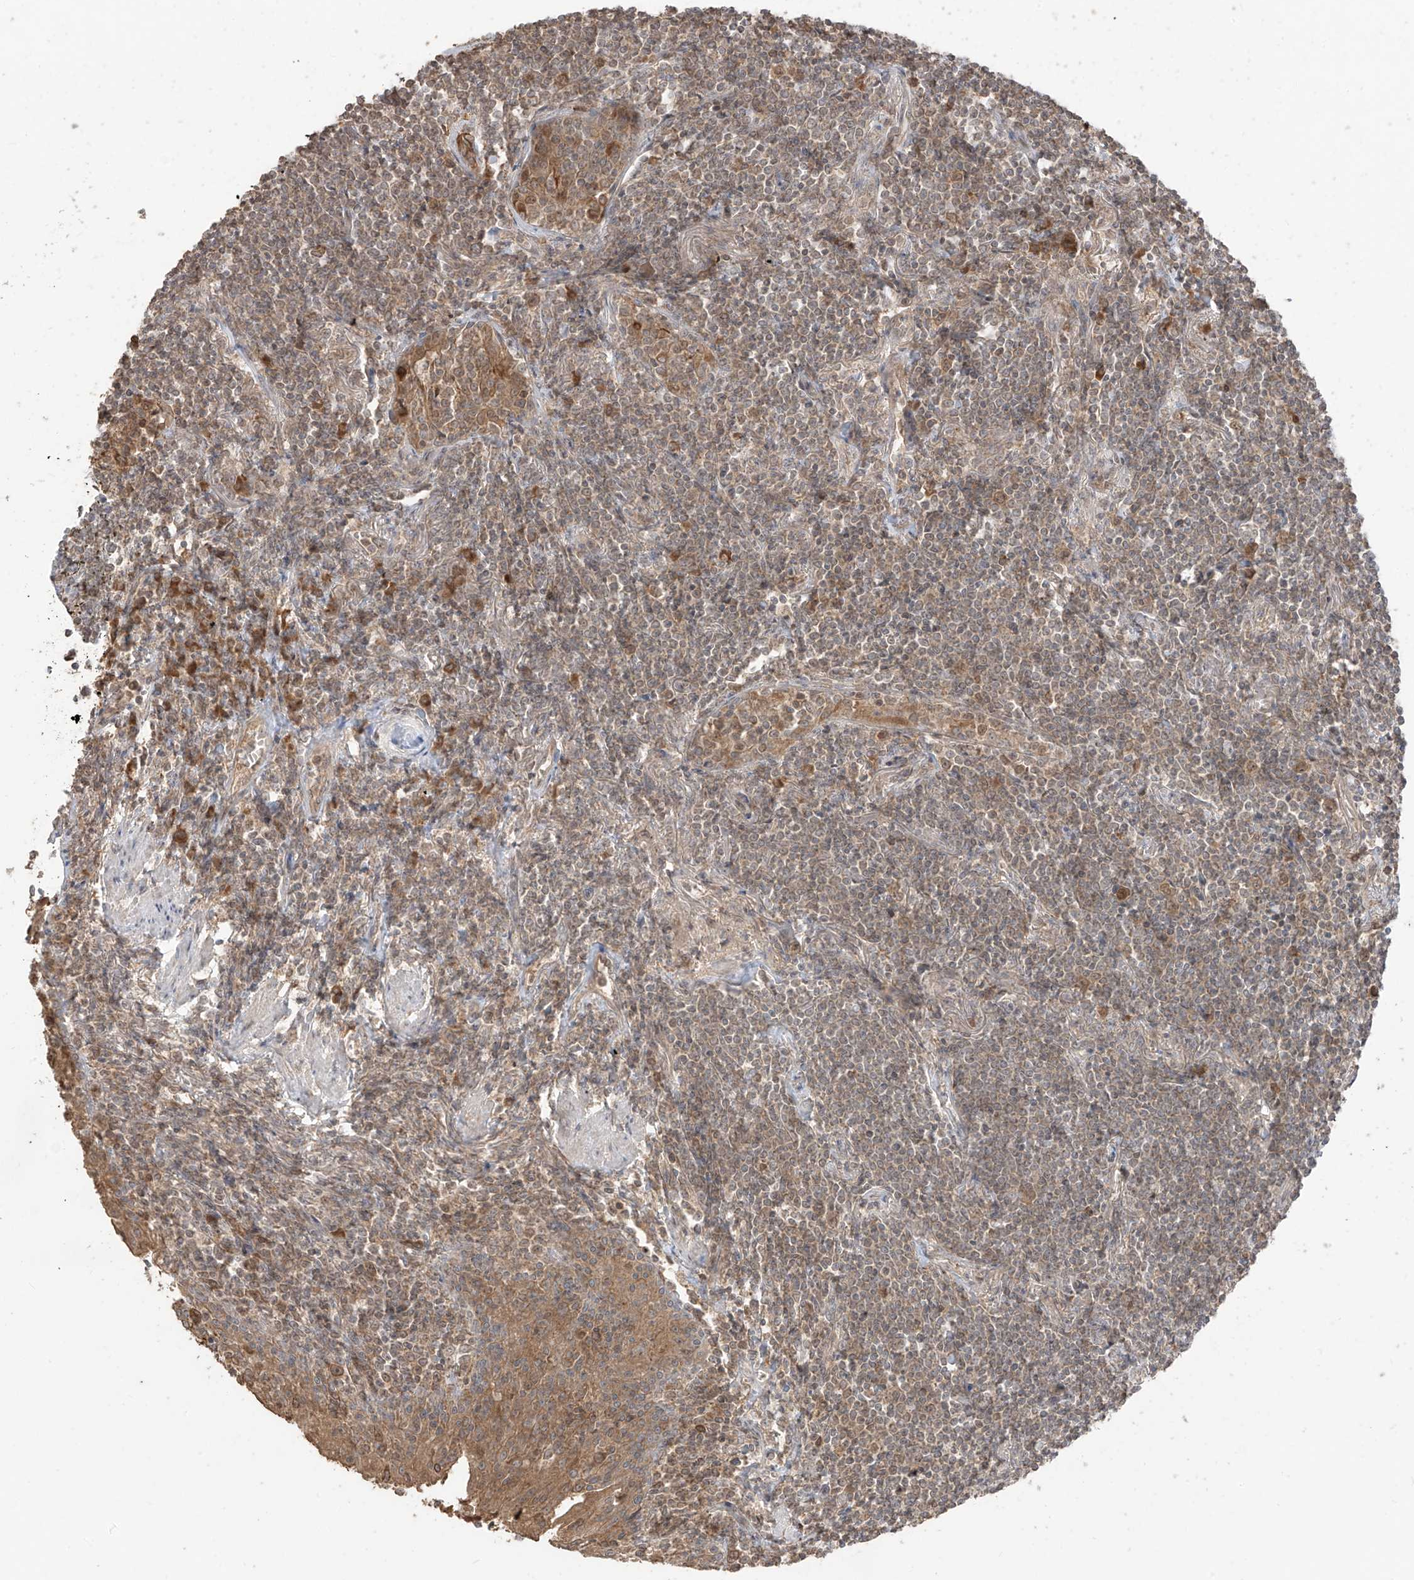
{"staining": {"intensity": "weak", "quantity": "<25%", "location": "cytoplasmic/membranous"}, "tissue": "lymphoma", "cell_type": "Tumor cells", "image_type": "cancer", "snomed": [{"axis": "morphology", "description": "Malignant lymphoma, non-Hodgkin's type, Low grade"}, {"axis": "topography", "description": "Lung"}], "caption": "Tumor cells show no significant staining in lymphoma. (DAB immunohistochemistry (IHC) with hematoxylin counter stain).", "gene": "COLGALT2", "patient": {"sex": "female", "age": 71}}